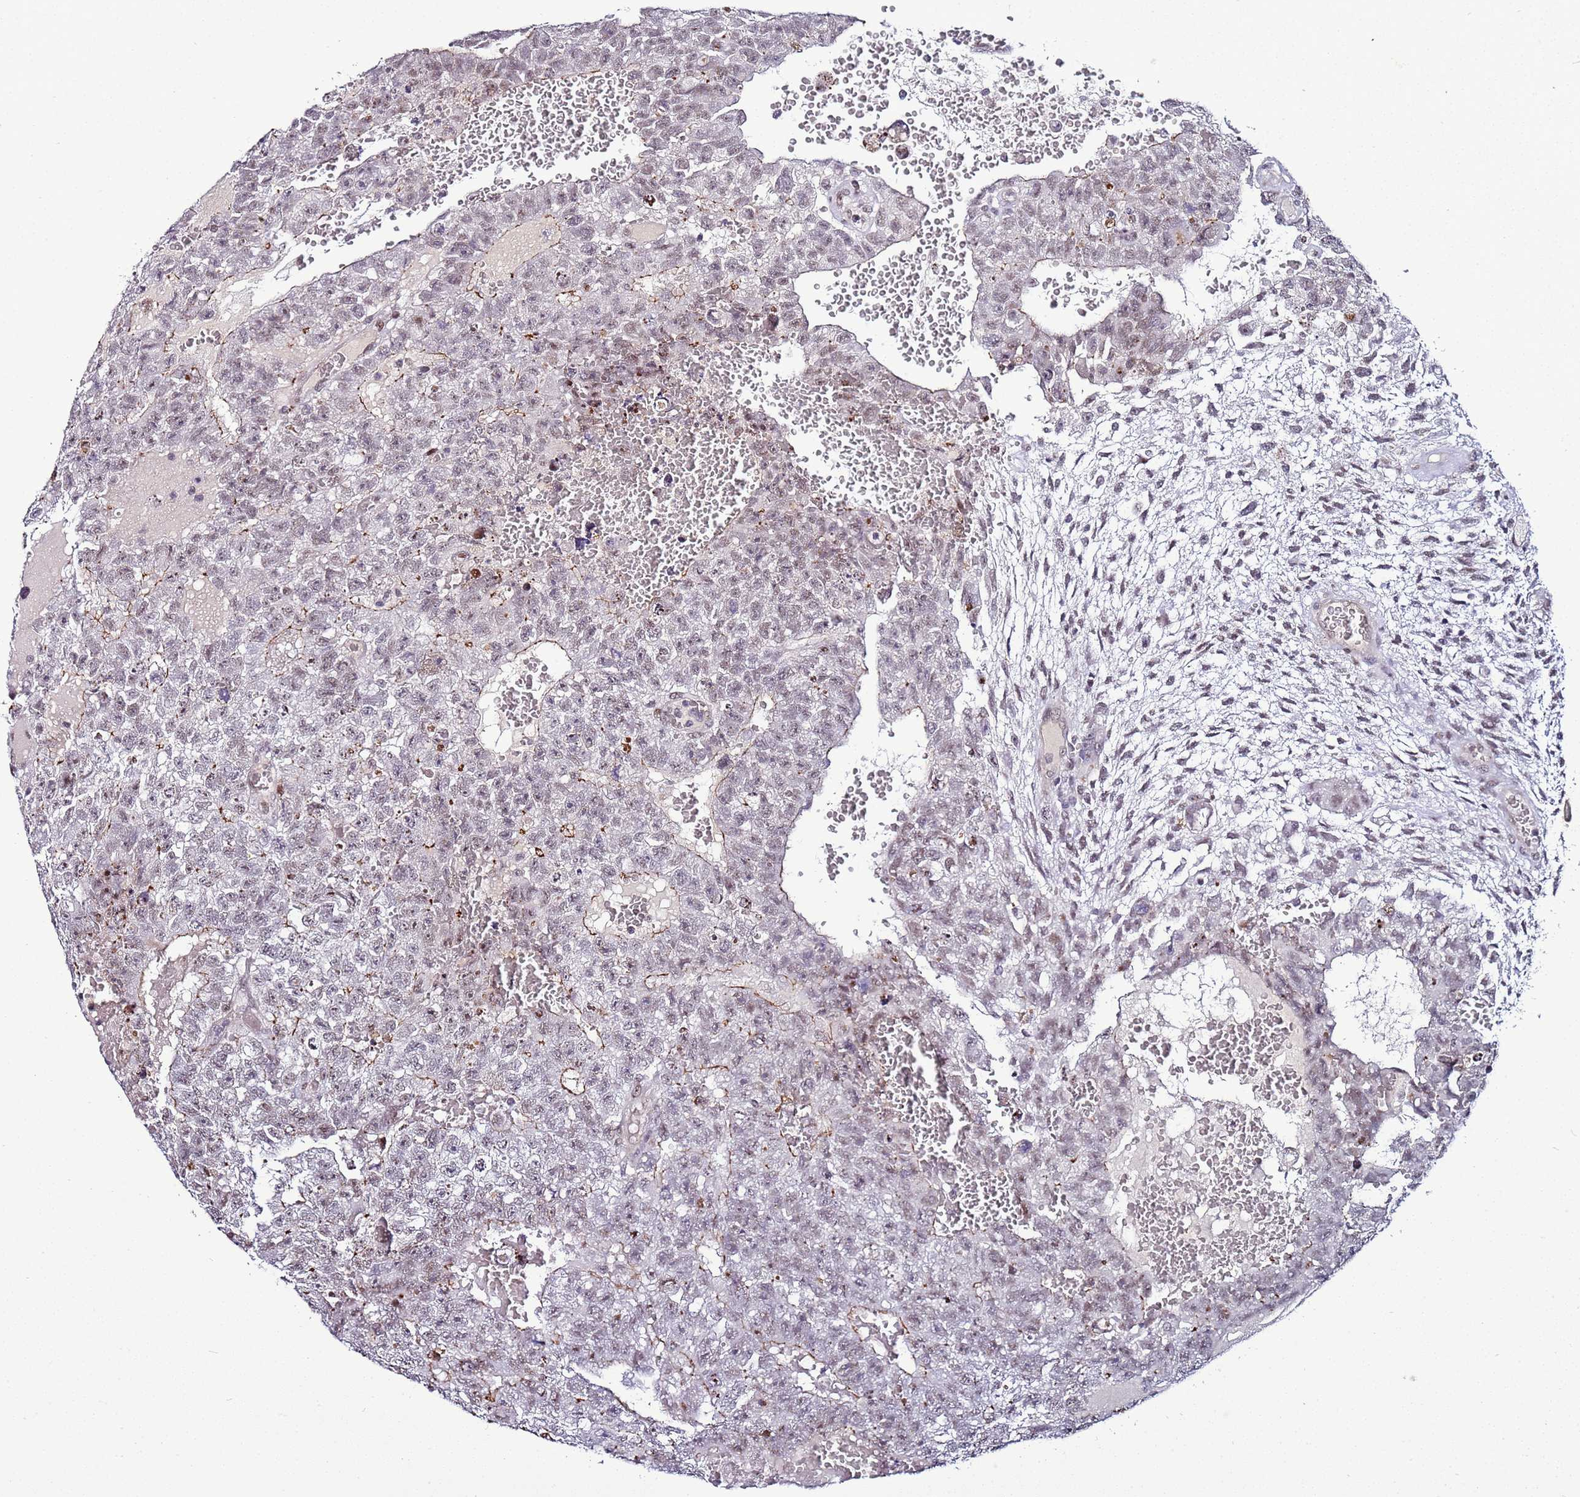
{"staining": {"intensity": "weak", "quantity": "<25%", "location": "cytoplasmic/membranous,nuclear"}, "tissue": "testis cancer", "cell_type": "Tumor cells", "image_type": "cancer", "snomed": [{"axis": "morphology", "description": "Carcinoma, Embryonal, NOS"}, {"axis": "topography", "description": "Testis"}], "caption": "IHC histopathology image of neoplastic tissue: testis embryonal carcinoma stained with DAB (3,3'-diaminobenzidine) reveals no significant protein positivity in tumor cells.", "gene": "PSMA7", "patient": {"sex": "male", "age": 26}}